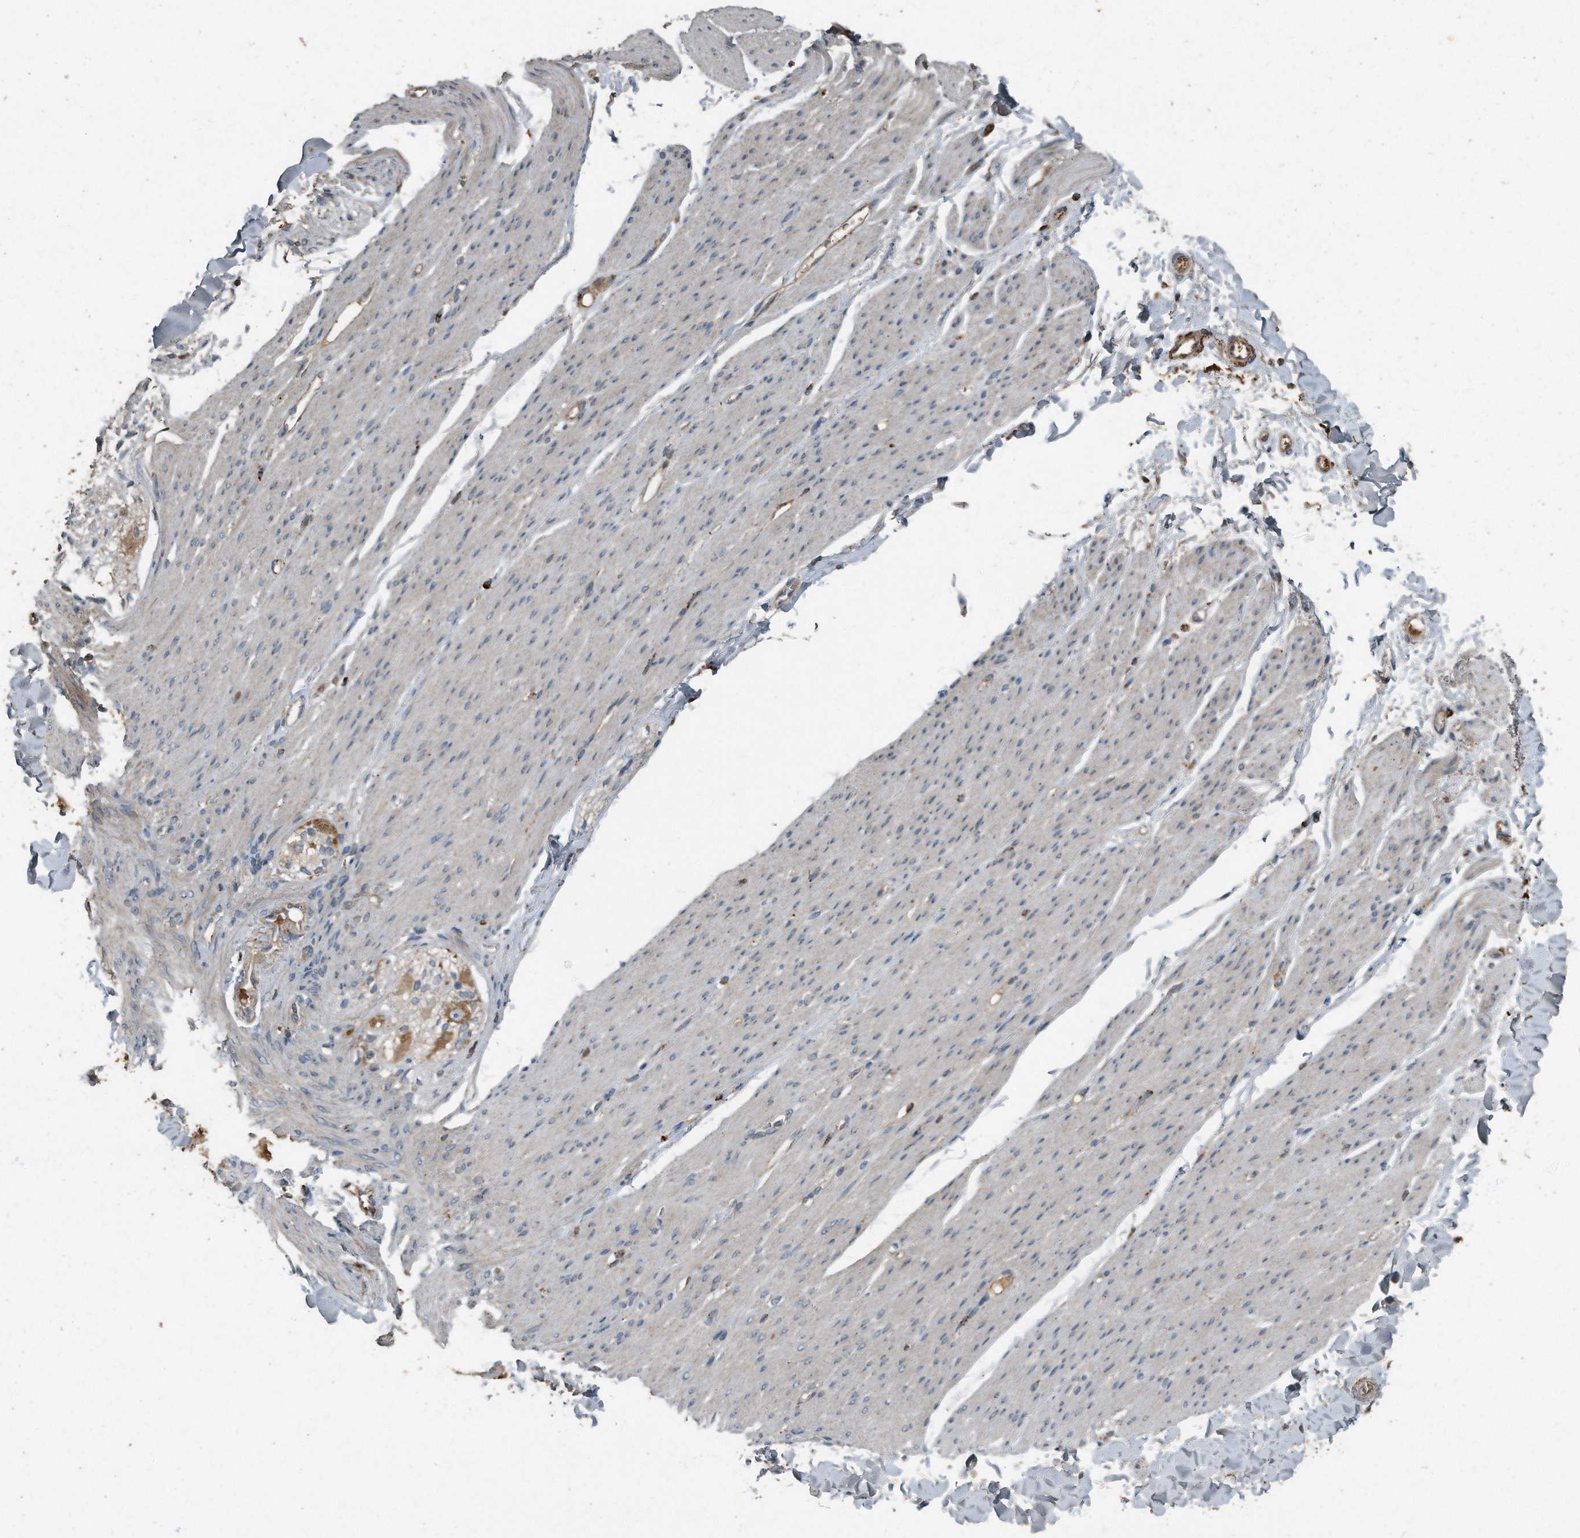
{"staining": {"intensity": "weak", "quantity": "25%-75%", "location": "cytoplasmic/membranous"}, "tissue": "smooth muscle", "cell_type": "Smooth muscle cells", "image_type": "normal", "snomed": [{"axis": "morphology", "description": "Normal tissue, NOS"}, {"axis": "topography", "description": "Colon"}, {"axis": "topography", "description": "Peripheral nerve tissue"}], "caption": "Normal smooth muscle shows weak cytoplasmic/membranous positivity in approximately 25%-75% of smooth muscle cells, visualized by immunohistochemistry. (Stains: DAB in brown, nuclei in blue, Microscopy: brightfield microscopy at high magnification).", "gene": "C9", "patient": {"sex": "female", "age": 61}}